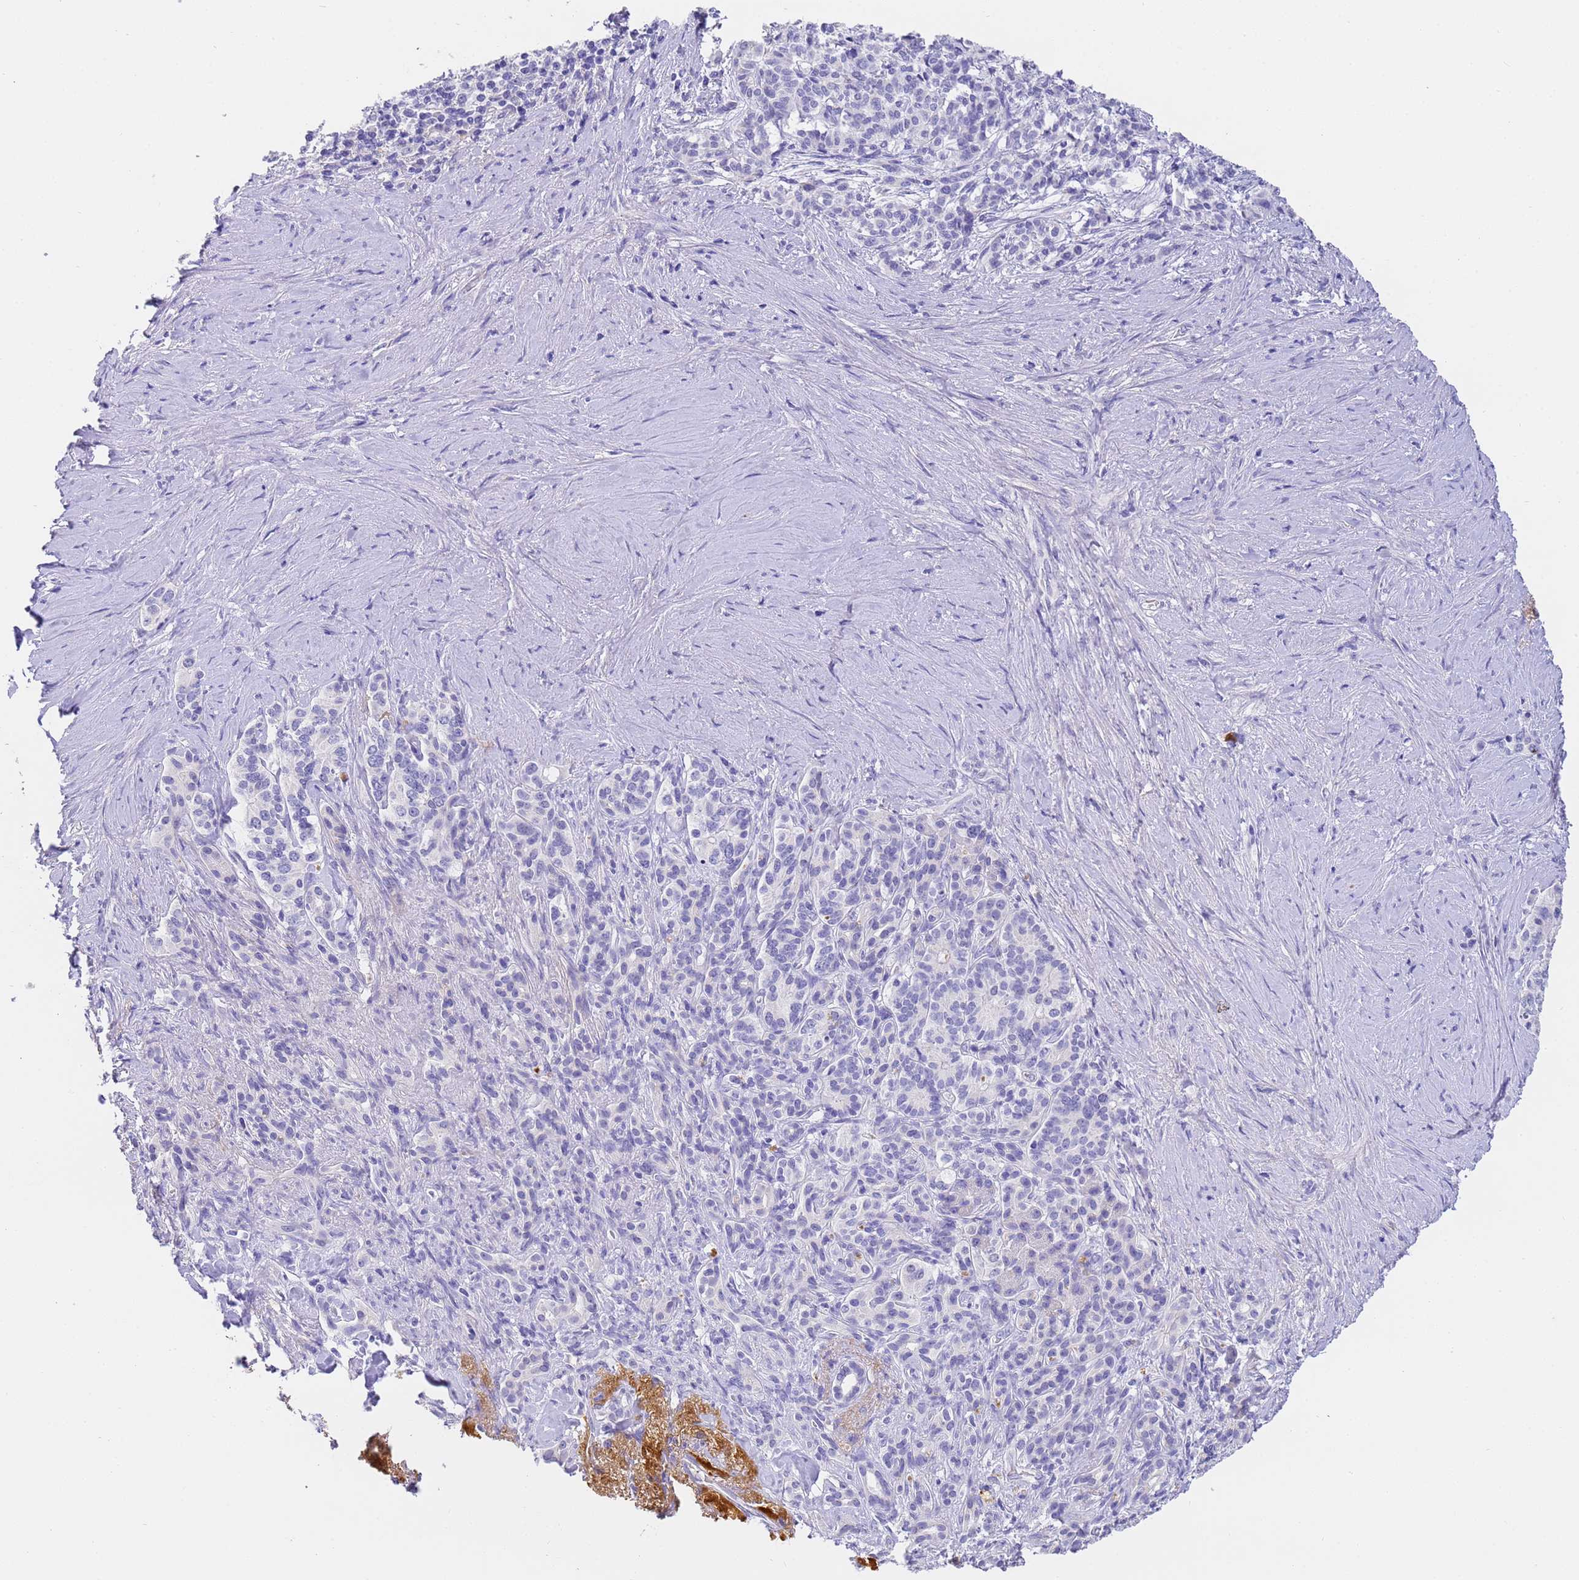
{"staining": {"intensity": "negative", "quantity": "none", "location": "none"}, "tissue": "pancreatic cancer", "cell_type": "Tumor cells", "image_type": "cancer", "snomed": [{"axis": "morphology", "description": "Adenocarcinoma, NOS"}, {"axis": "topography", "description": "Pancreas"}], "caption": "DAB (3,3'-diaminobenzidine) immunohistochemical staining of human pancreatic cancer (adenocarcinoma) shows no significant staining in tumor cells.", "gene": "CFHR2", "patient": {"sex": "female", "age": 74}}